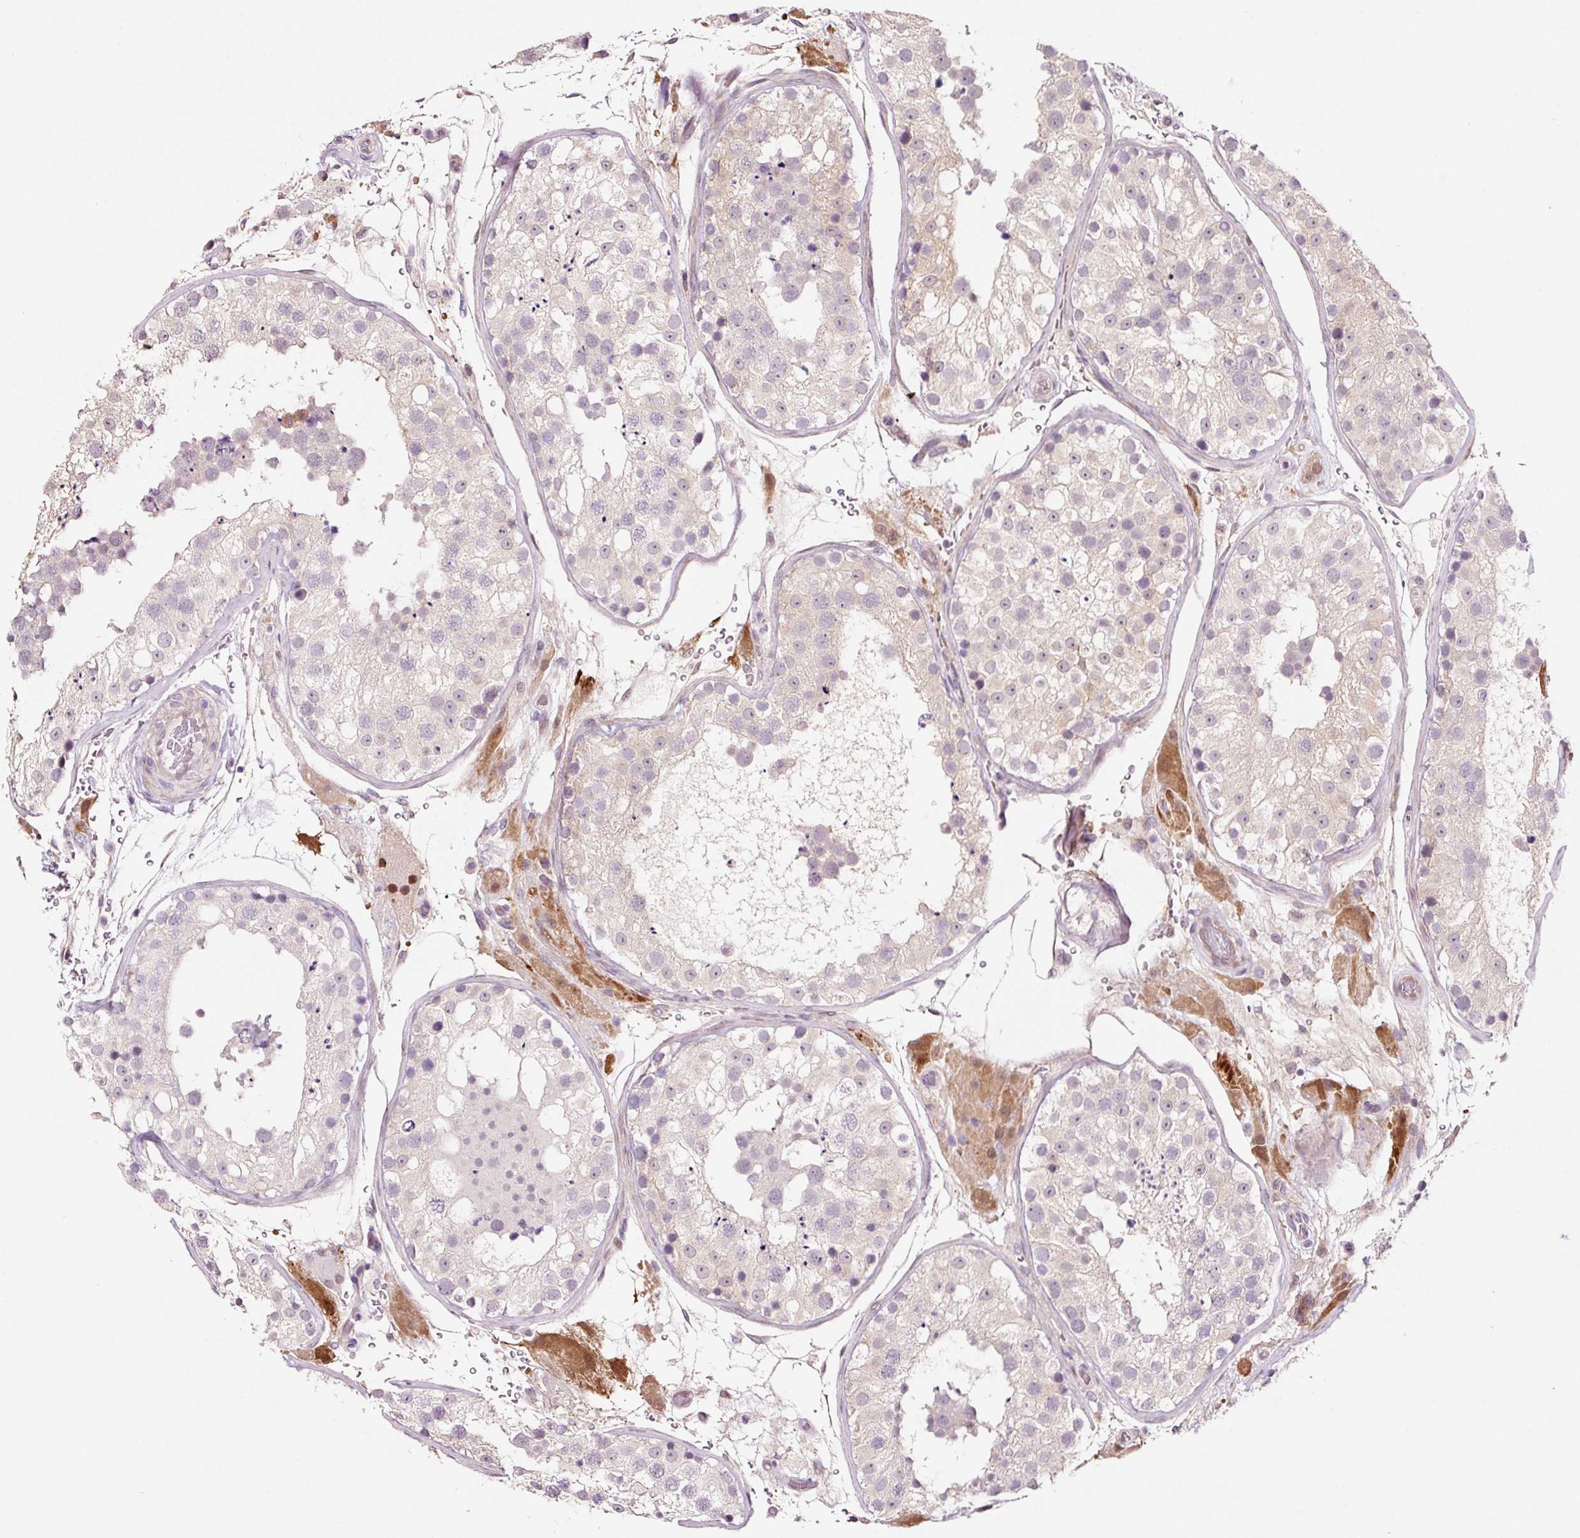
{"staining": {"intensity": "weak", "quantity": "<25%", "location": "cytoplasmic/membranous,nuclear"}, "tissue": "testis", "cell_type": "Cells in seminiferous ducts", "image_type": "normal", "snomed": [{"axis": "morphology", "description": "Normal tissue, NOS"}, {"axis": "topography", "description": "Testis"}], "caption": "Immunohistochemistry (IHC) photomicrograph of unremarkable human testis stained for a protein (brown), which displays no positivity in cells in seminiferous ducts.", "gene": "FBXL14", "patient": {"sex": "male", "age": 26}}